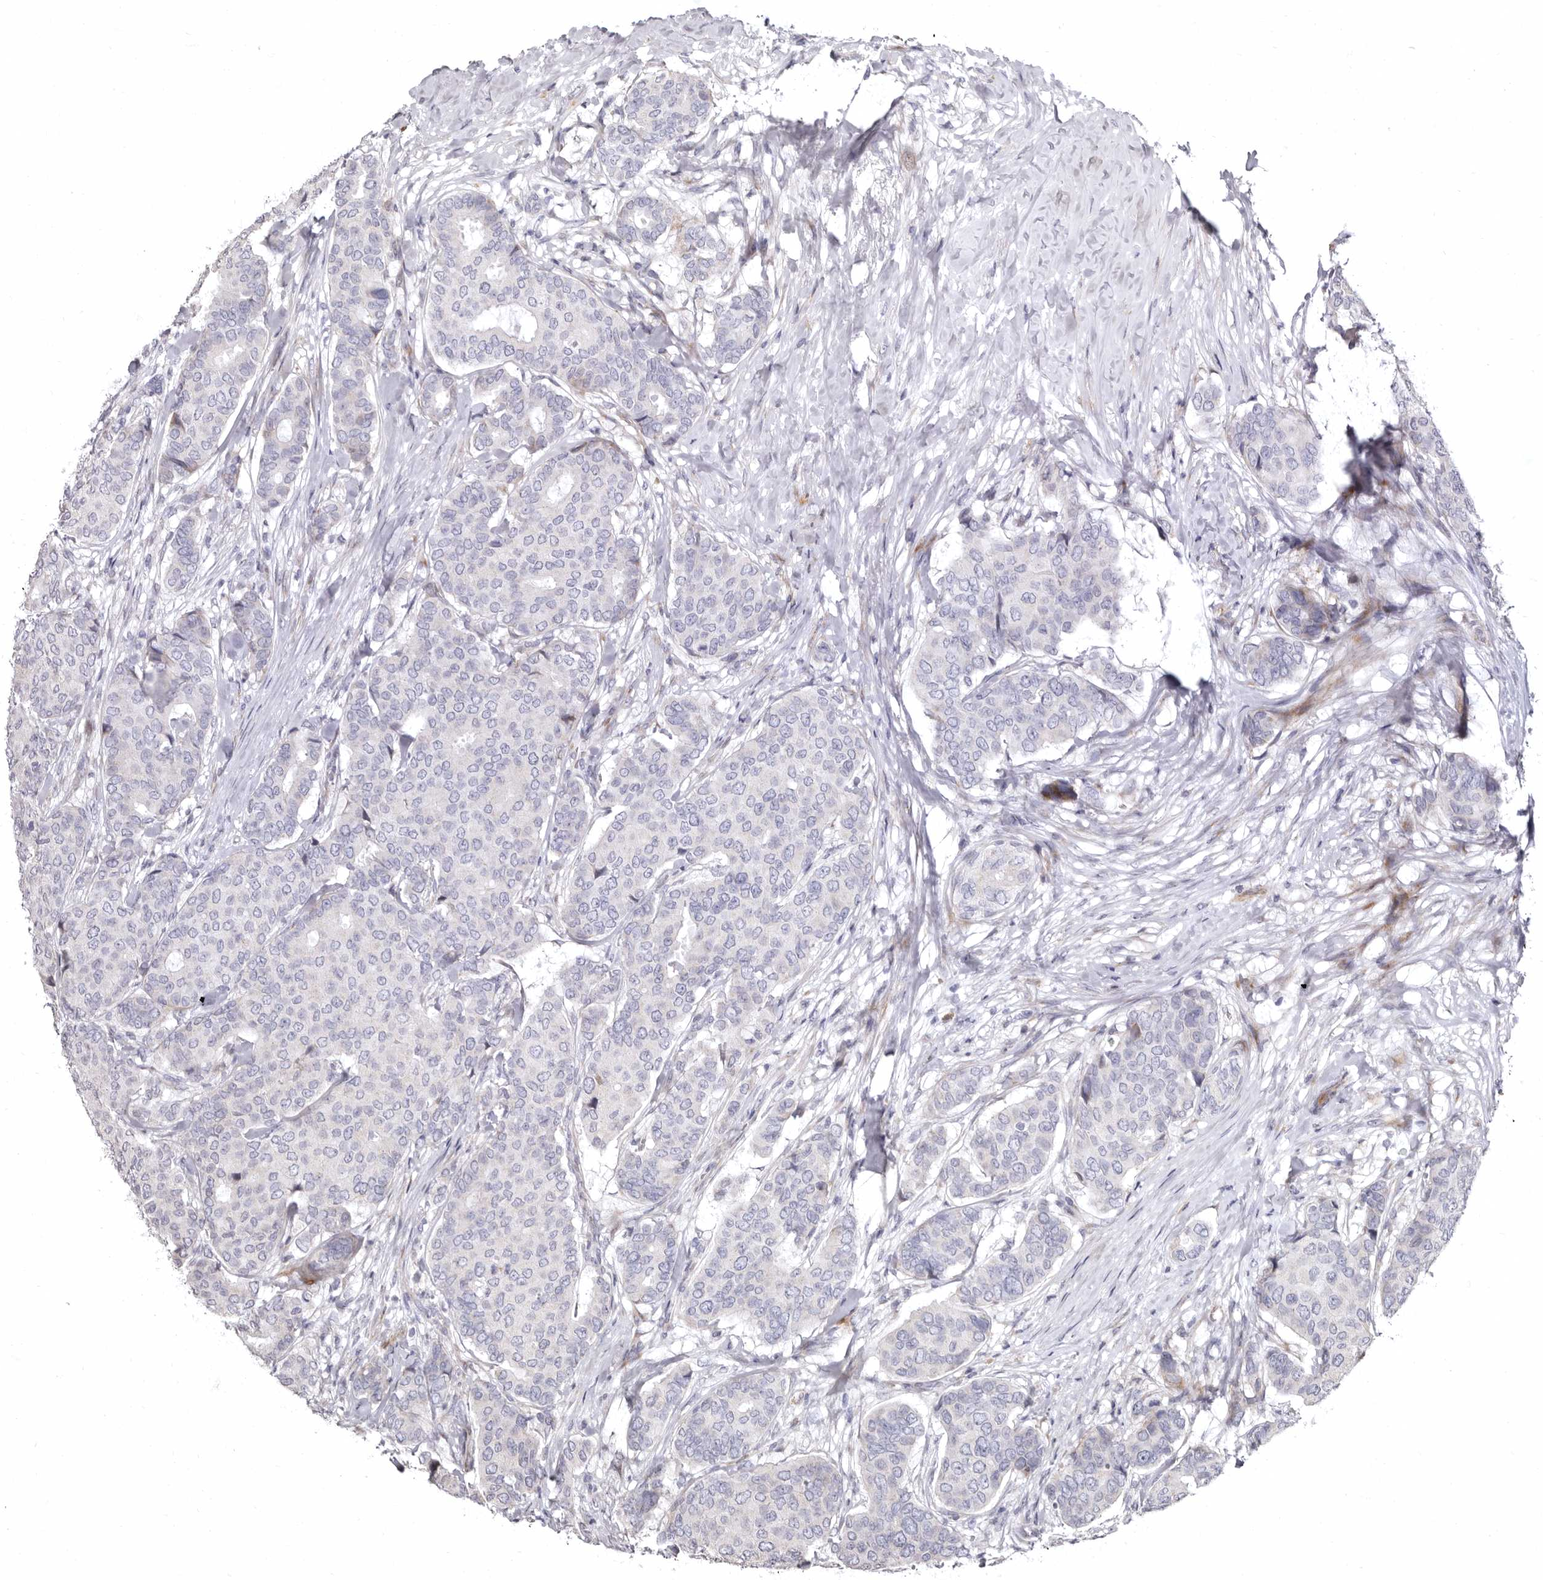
{"staining": {"intensity": "negative", "quantity": "none", "location": "none"}, "tissue": "breast cancer", "cell_type": "Tumor cells", "image_type": "cancer", "snomed": [{"axis": "morphology", "description": "Duct carcinoma"}, {"axis": "topography", "description": "Breast"}], "caption": "Breast cancer (infiltrating ductal carcinoma) was stained to show a protein in brown. There is no significant positivity in tumor cells.", "gene": "AIDA", "patient": {"sex": "female", "age": 75}}